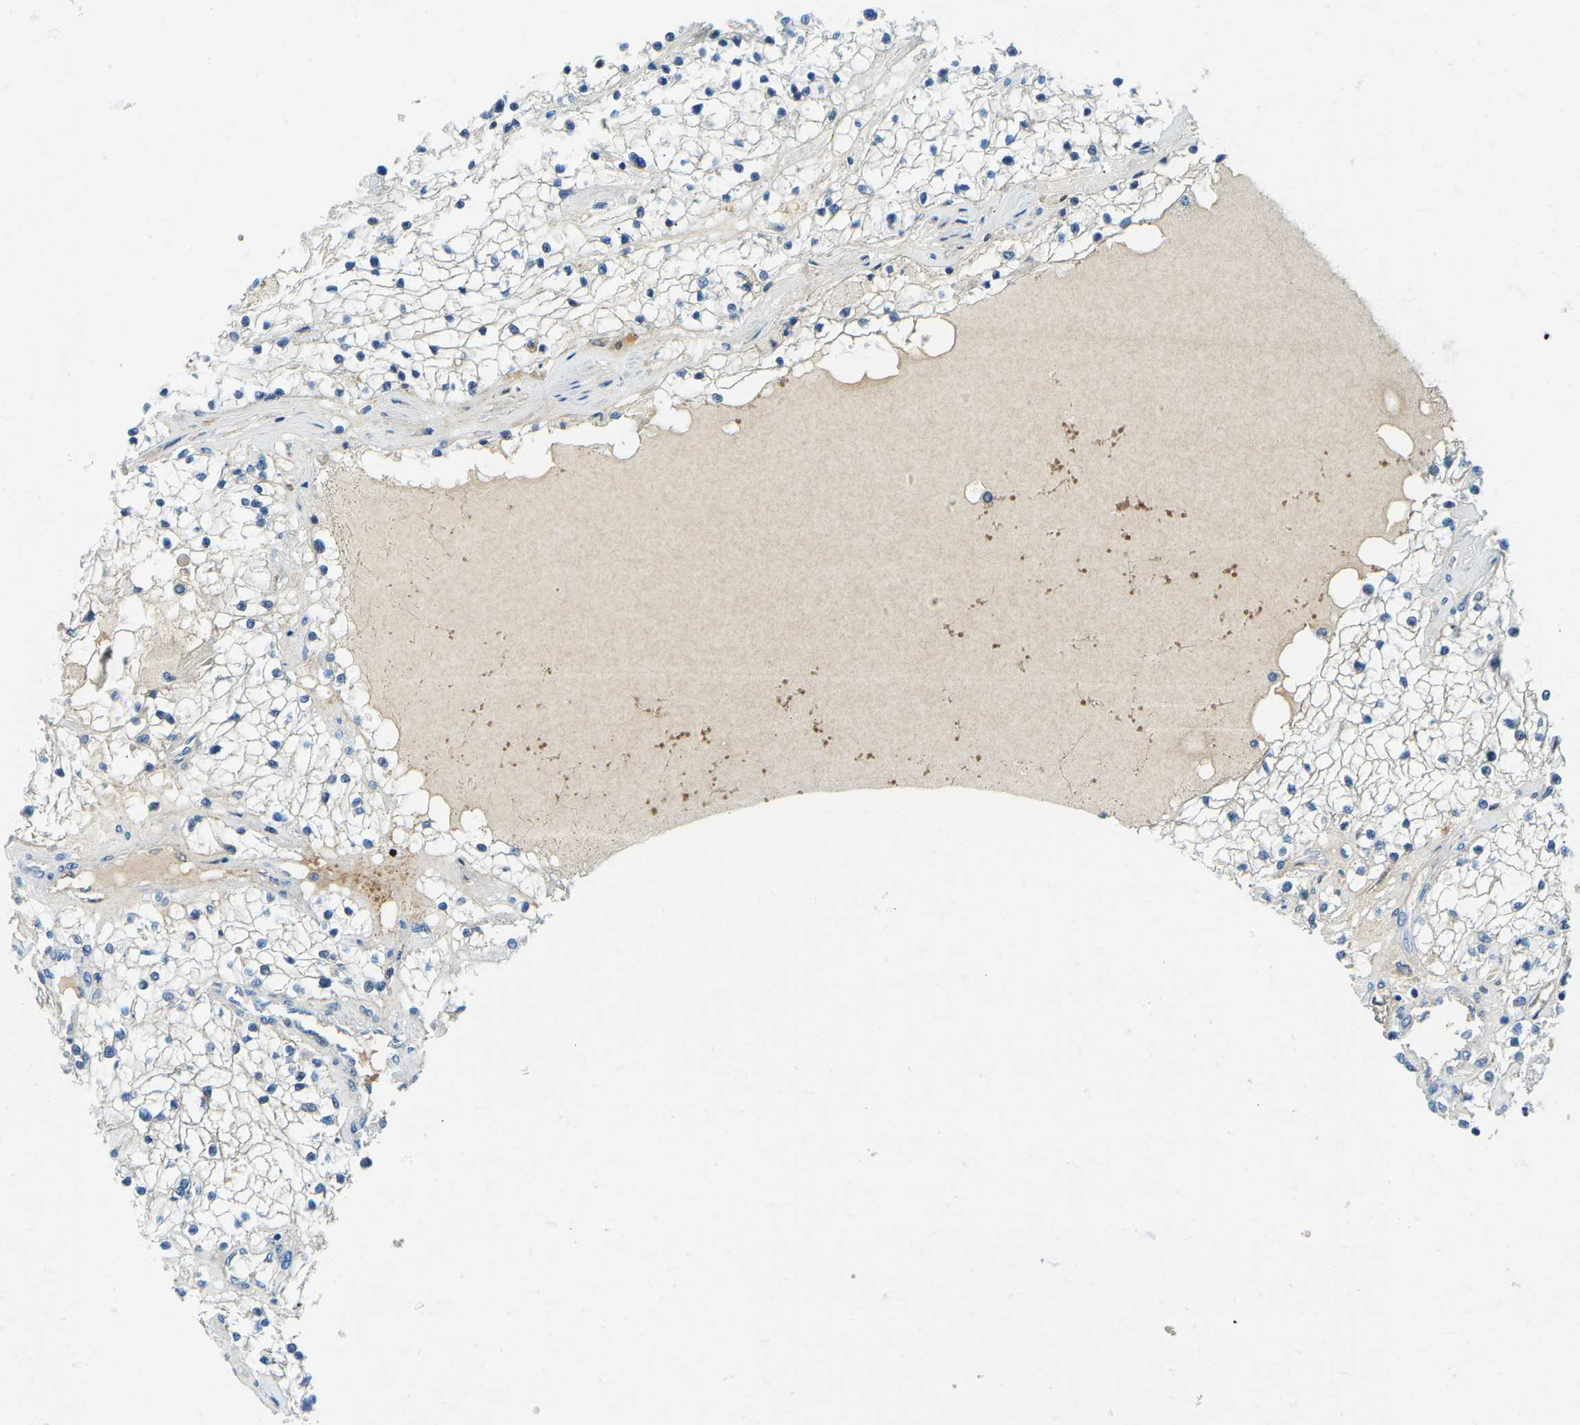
{"staining": {"intensity": "negative", "quantity": "none", "location": "none"}, "tissue": "renal cancer", "cell_type": "Tumor cells", "image_type": "cancer", "snomed": [{"axis": "morphology", "description": "Adenocarcinoma, NOS"}, {"axis": "topography", "description": "Kidney"}], "caption": "This photomicrograph is of adenocarcinoma (renal) stained with immunohistochemistry to label a protein in brown with the nuclei are counter-stained blue. There is no positivity in tumor cells. (DAB (3,3'-diaminobenzidine) IHC with hematoxylin counter stain).", "gene": "CFB", "patient": {"sex": "male", "age": 68}}